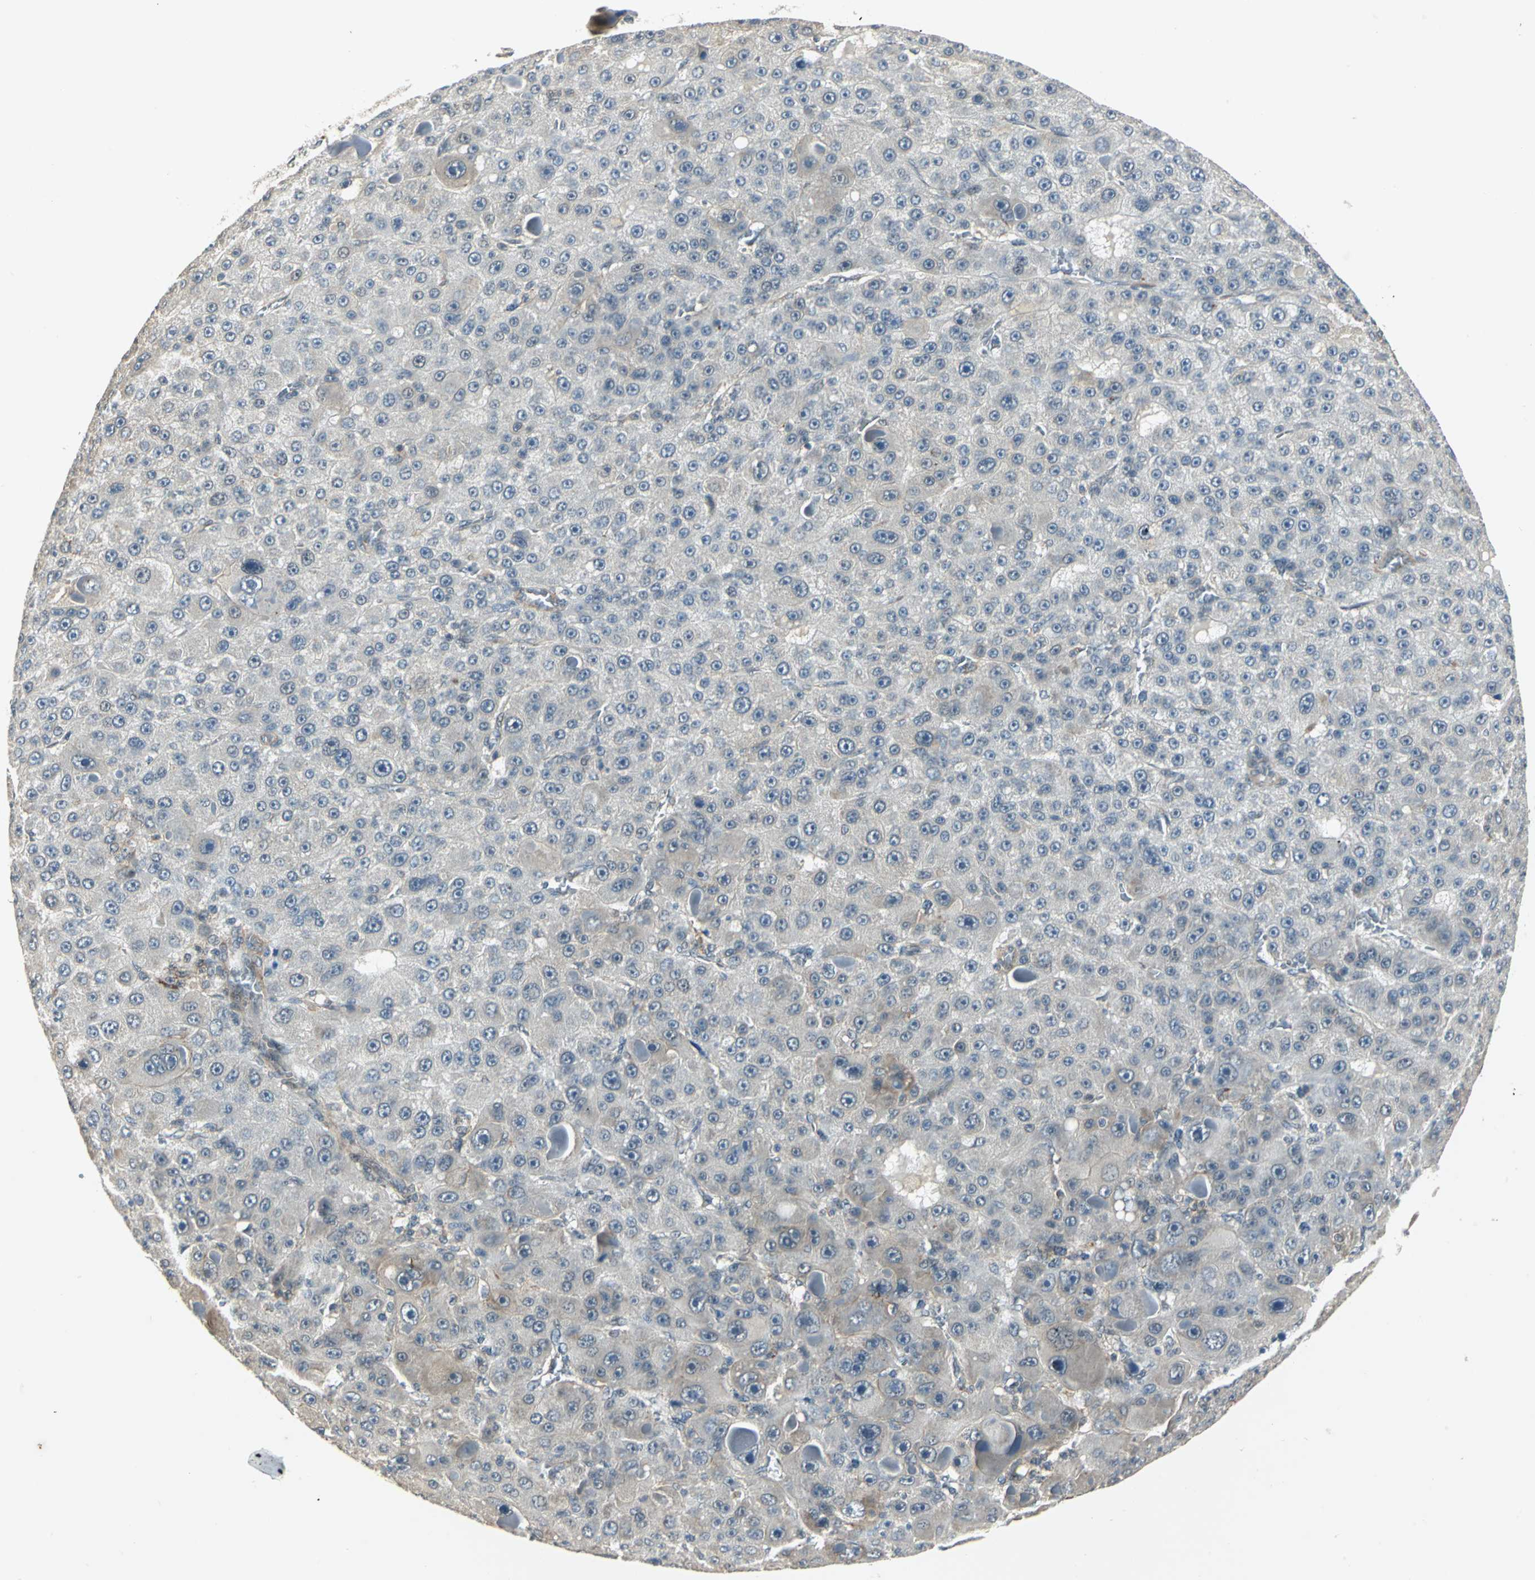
{"staining": {"intensity": "weak", "quantity": "<25%", "location": "cytoplasmic/membranous"}, "tissue": "liver cancer", "cell_type": "Tumor cells", "image_type": "cancer", "snomed": [{"axis": "morphology", "description": "Carcinoma, Hepatocellular, NOS"}, {"axis": "topography", "description": "Liver"}], "caption": "Immunohistochemistry (IHC) of liver cancer (hepatocellular carcinoma) reveals no positivity in tumor cells.", "gene": "PLAGL2", "patient": {"sex": "male", "age": 76}}